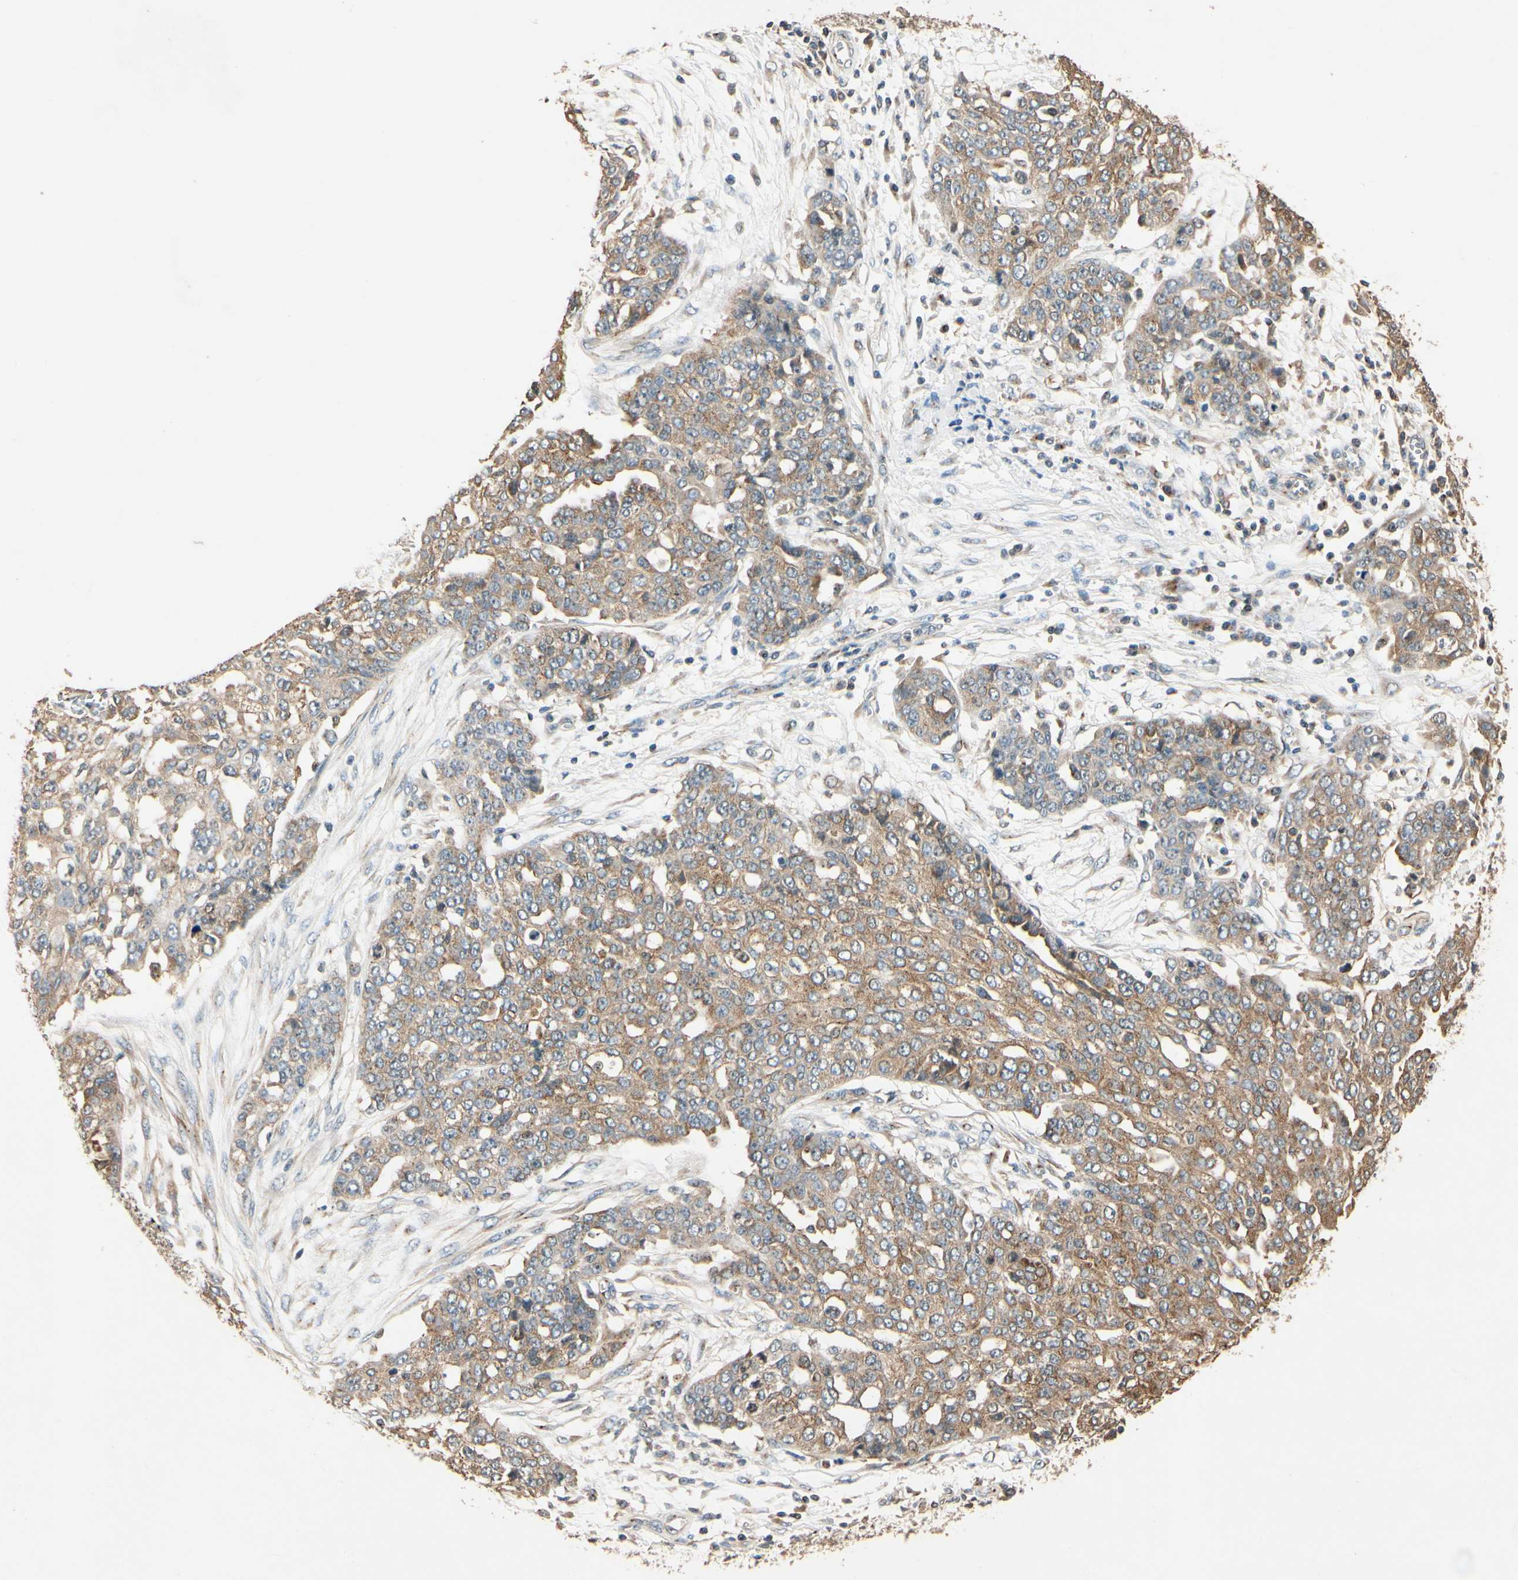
{"staining": {"intensity": "moderate", "quantity": ">75%", "location": "cytoplasmic/membranous"}, "tissue": "ovarian cancer", "cell_type": "Tumor cells", "image_type": "cancer", "snomed": [{"axis": "morphology", "description": "Cystadenocarcinoma, serous, NOS"}, {"axis": "topography", "description": "Soft tissue"}, {"axis": "topography", "description": "Ovary"}], "caption": "The image demonstrates staining of ovarian serous cystadenocarcinoma, revealing moderate cytoplasmic/membranous protein expression (brown color) within tumor cells.", "gene": "AKAP9", "patient": {"sex": "female", "age": 57}}